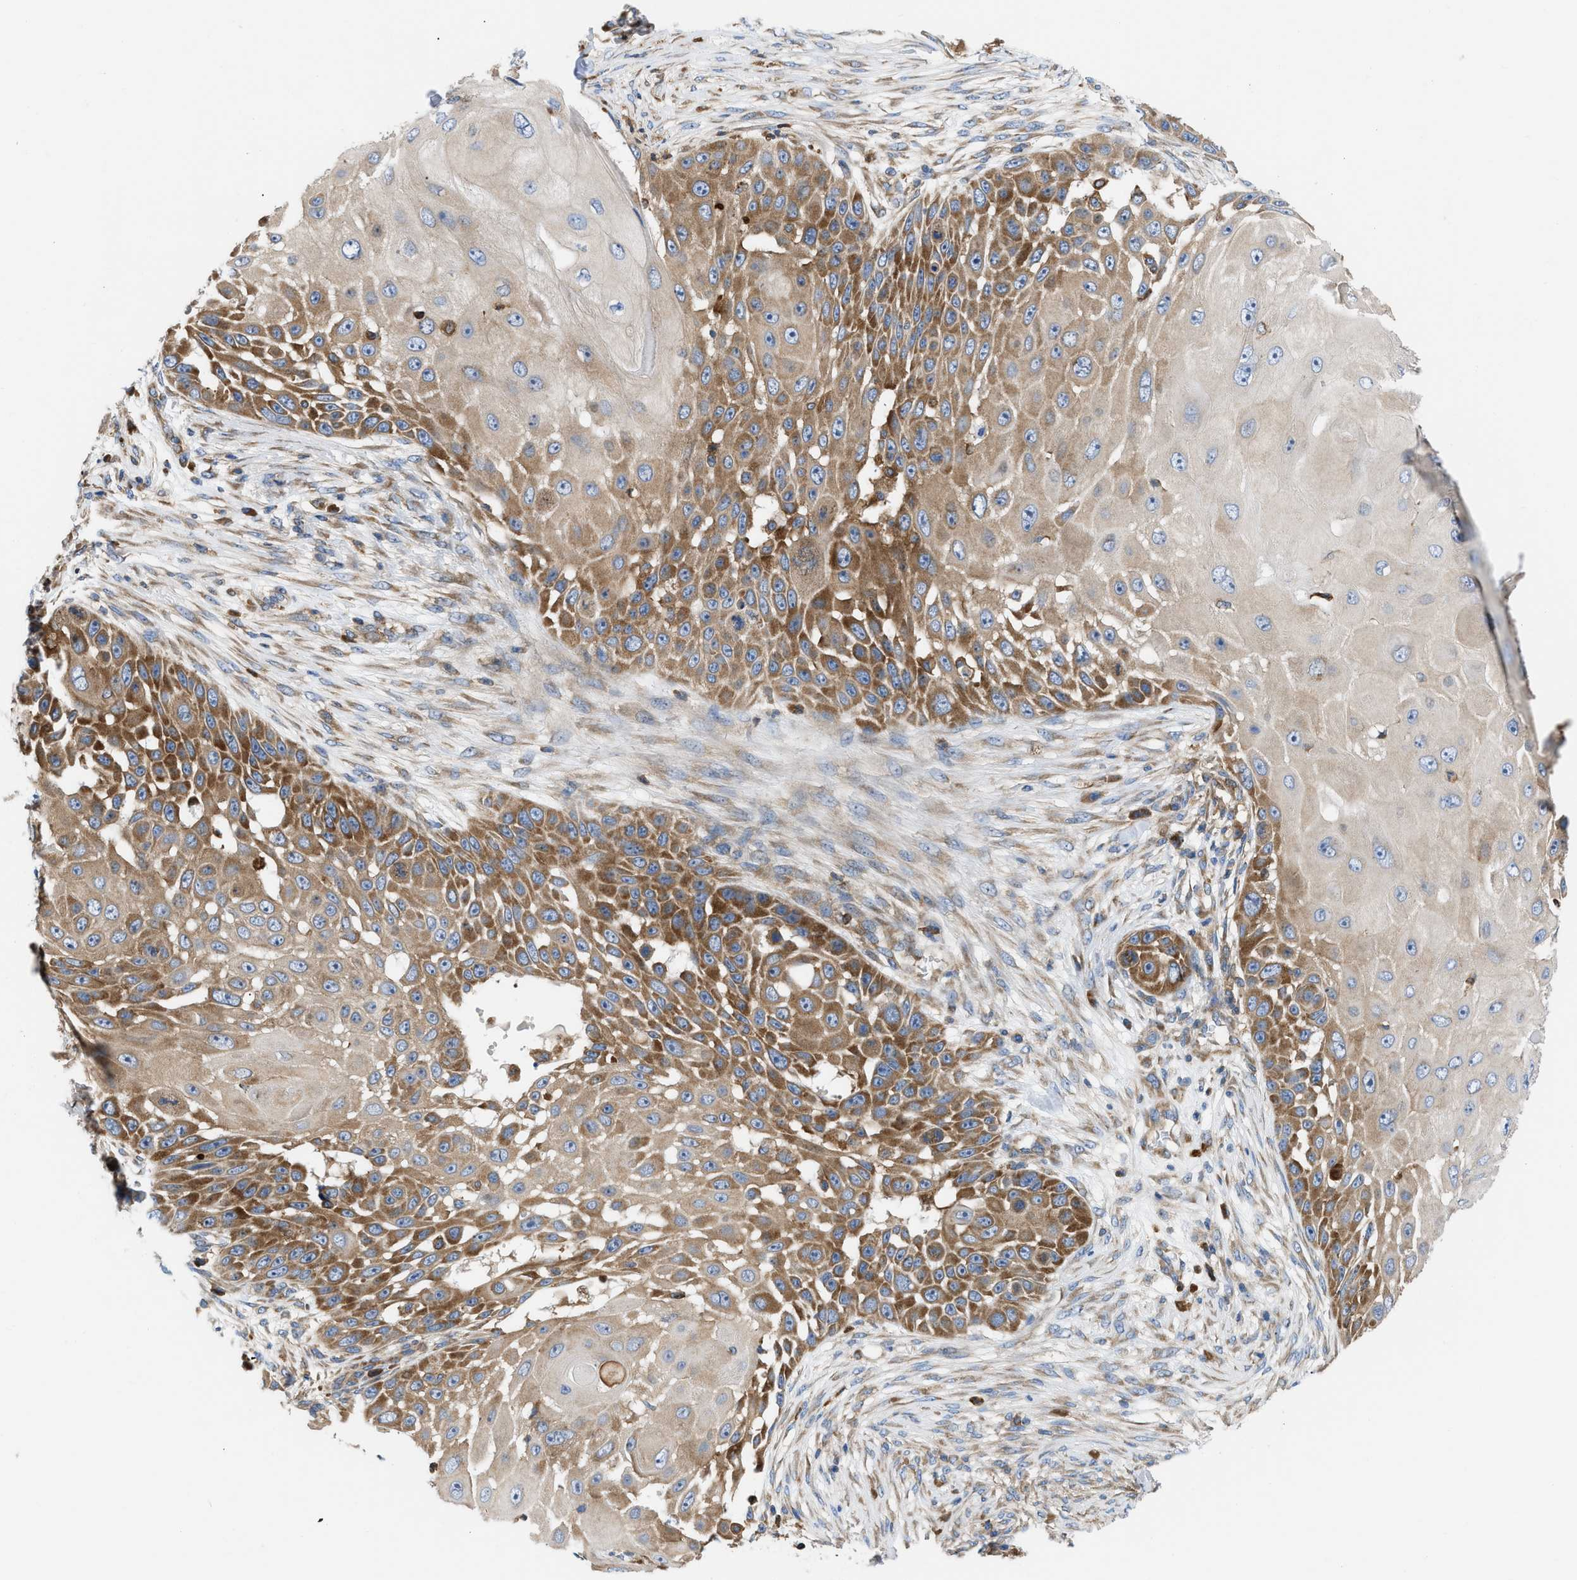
{"staining": {"intensity": "moderate", "quantity": ">75%", "location": "cytoplasmic/membranous"}, "tissue": "skin cancer", "cell_type": "Tumor cells", "image_type": "cancer", "snomed": [{"axis": "morphology", "description": "Squamous cell carcinoma, NOS"}, {"axis": "topography", "description": "Skin"}], "caption": "Skin cancer stained for a protein (brown) reveals moderate cytoplasmic/membranous positive expression in approximately >75% of tumor cells.", "gene": "GPAT4", "patient": {"sex": "female", "age": 44}}